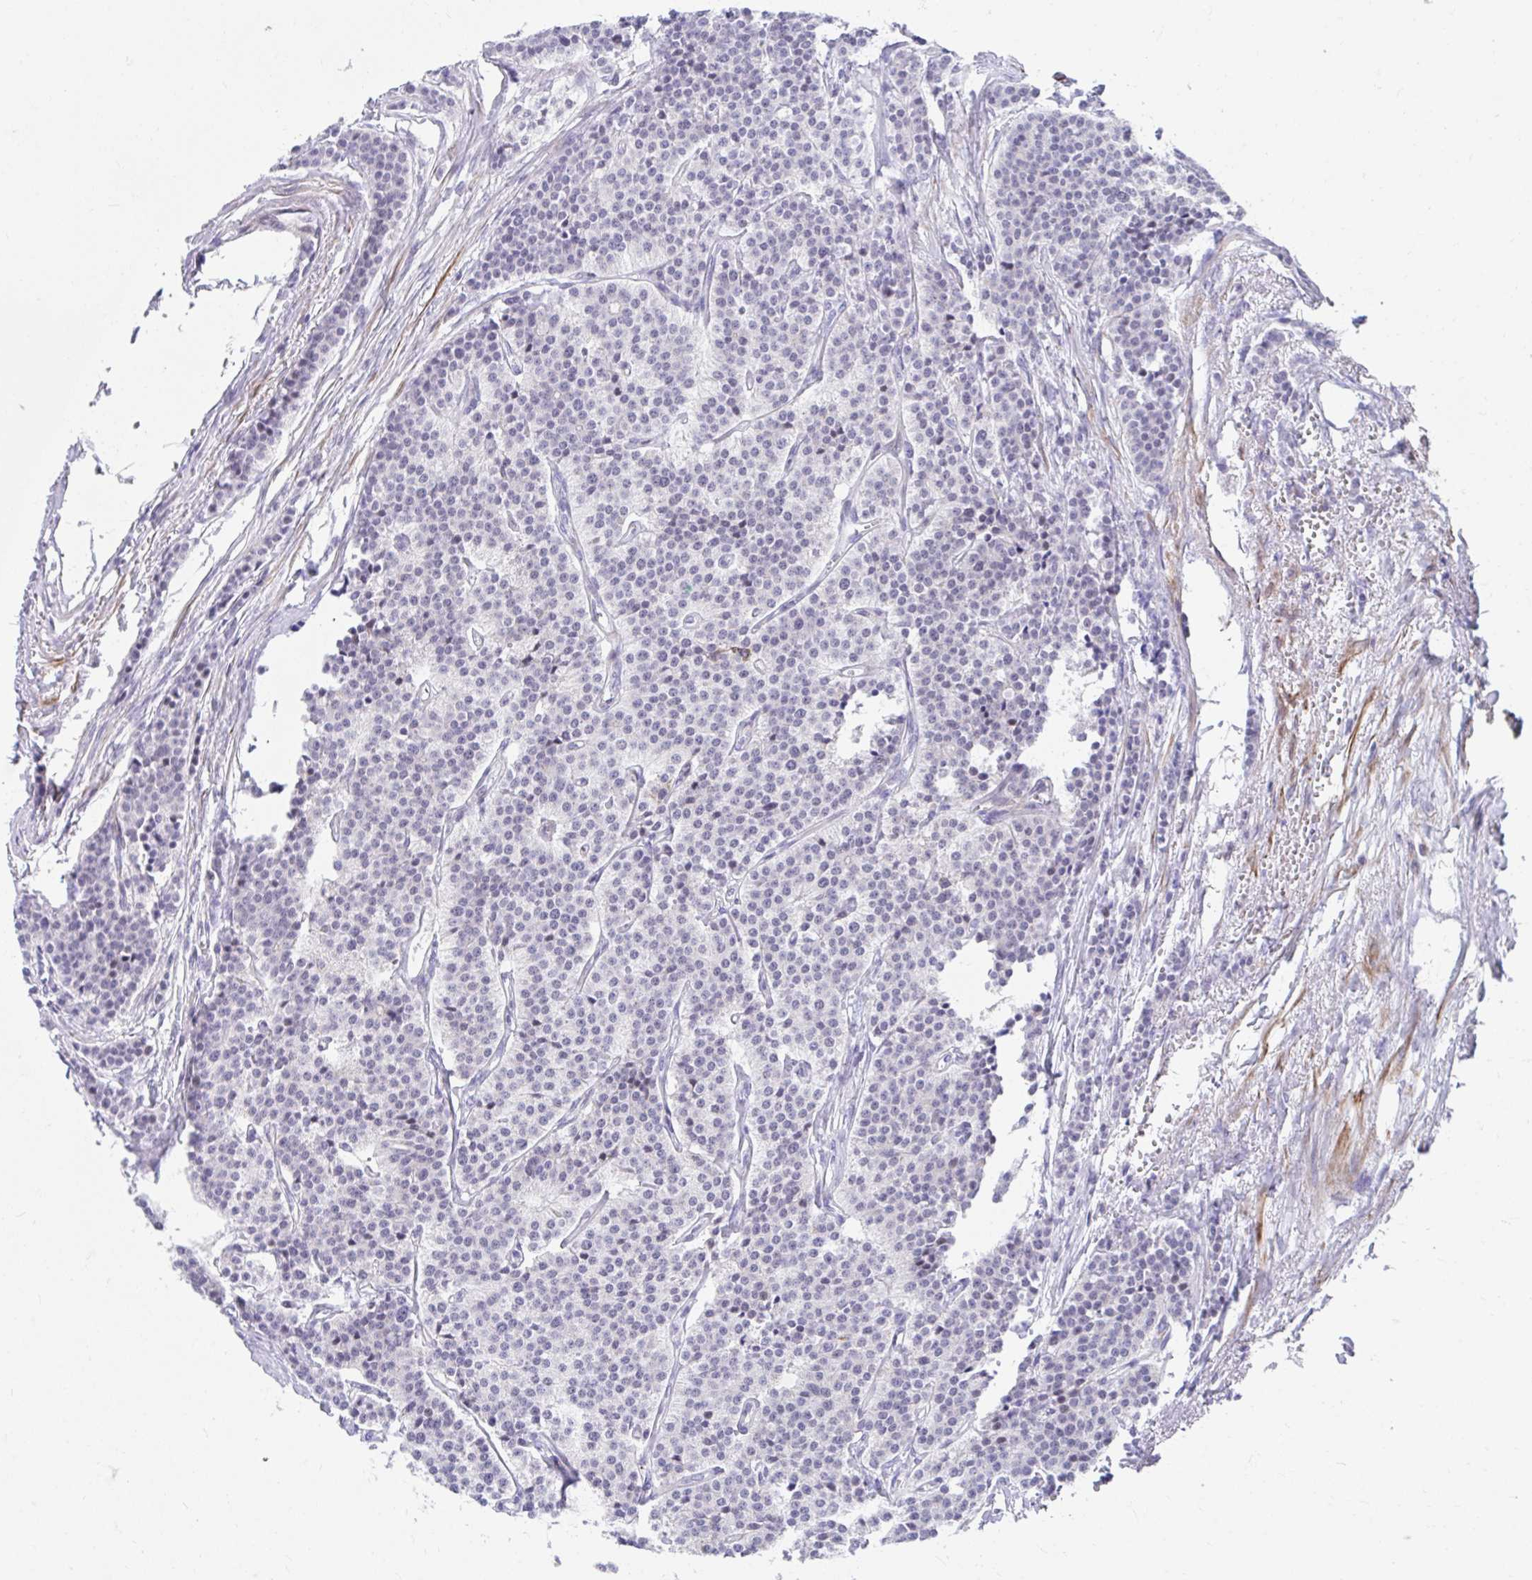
{"staining": {"intensity": "negative", "quantity": "none", "location": "none"}, "tissue": "carcinoid", "cell_type": "Tumor cells", "image_type": "cancer", "snomed": [{"axis": "morphology", "description": "Carcinoid, malignant, NOS"}, {"axis": "topography", "description": "Small intestine"}], "caption": "IHC photomicrograph of neoplastic tissue: human carcinoid stained with DAB (3,3'-diaminobenzidine) shows no significant protein staining in tumor cells.", "gene": "CSTB", "patient": {"sex": "male", "age": 63}}